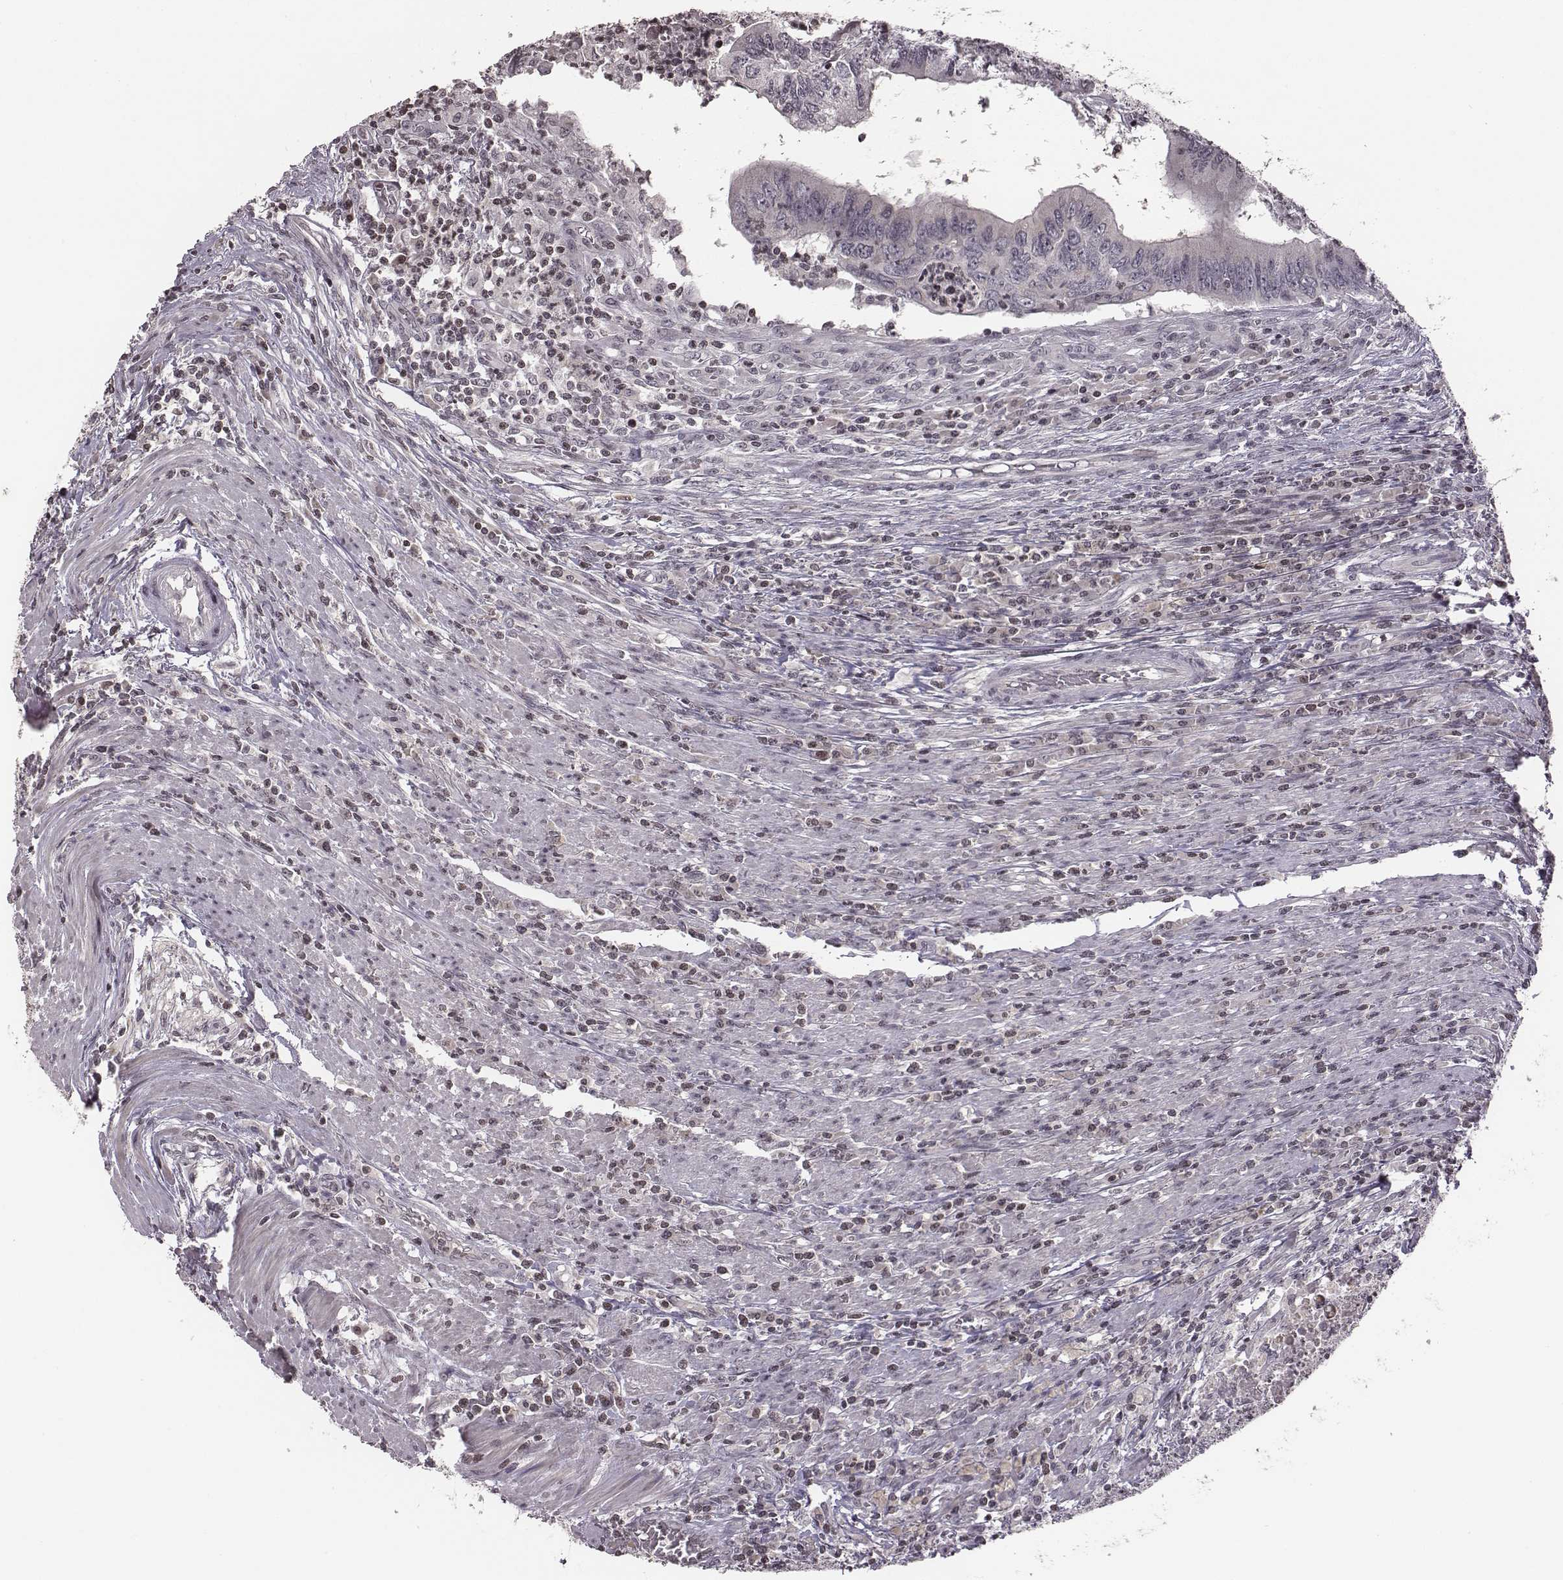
{"staining": {"intensity": "negative", "quantity": "none", "location": "none"}, "tissue": "colorectal cancer", "cell_type": "Tumor cells", "image_type": "cancer", "snomed": [{"axis": "morphology", "description": "Adenocarcinoma, NOS"}, {"axis": "topography", "description": "Colon"}], "caption": "IHC of adenocarcinoma (colorectal) demonstrates no staining in tumor cells.", "gene": "GRM4", "patient": {"sex": "male", "age": 53}}